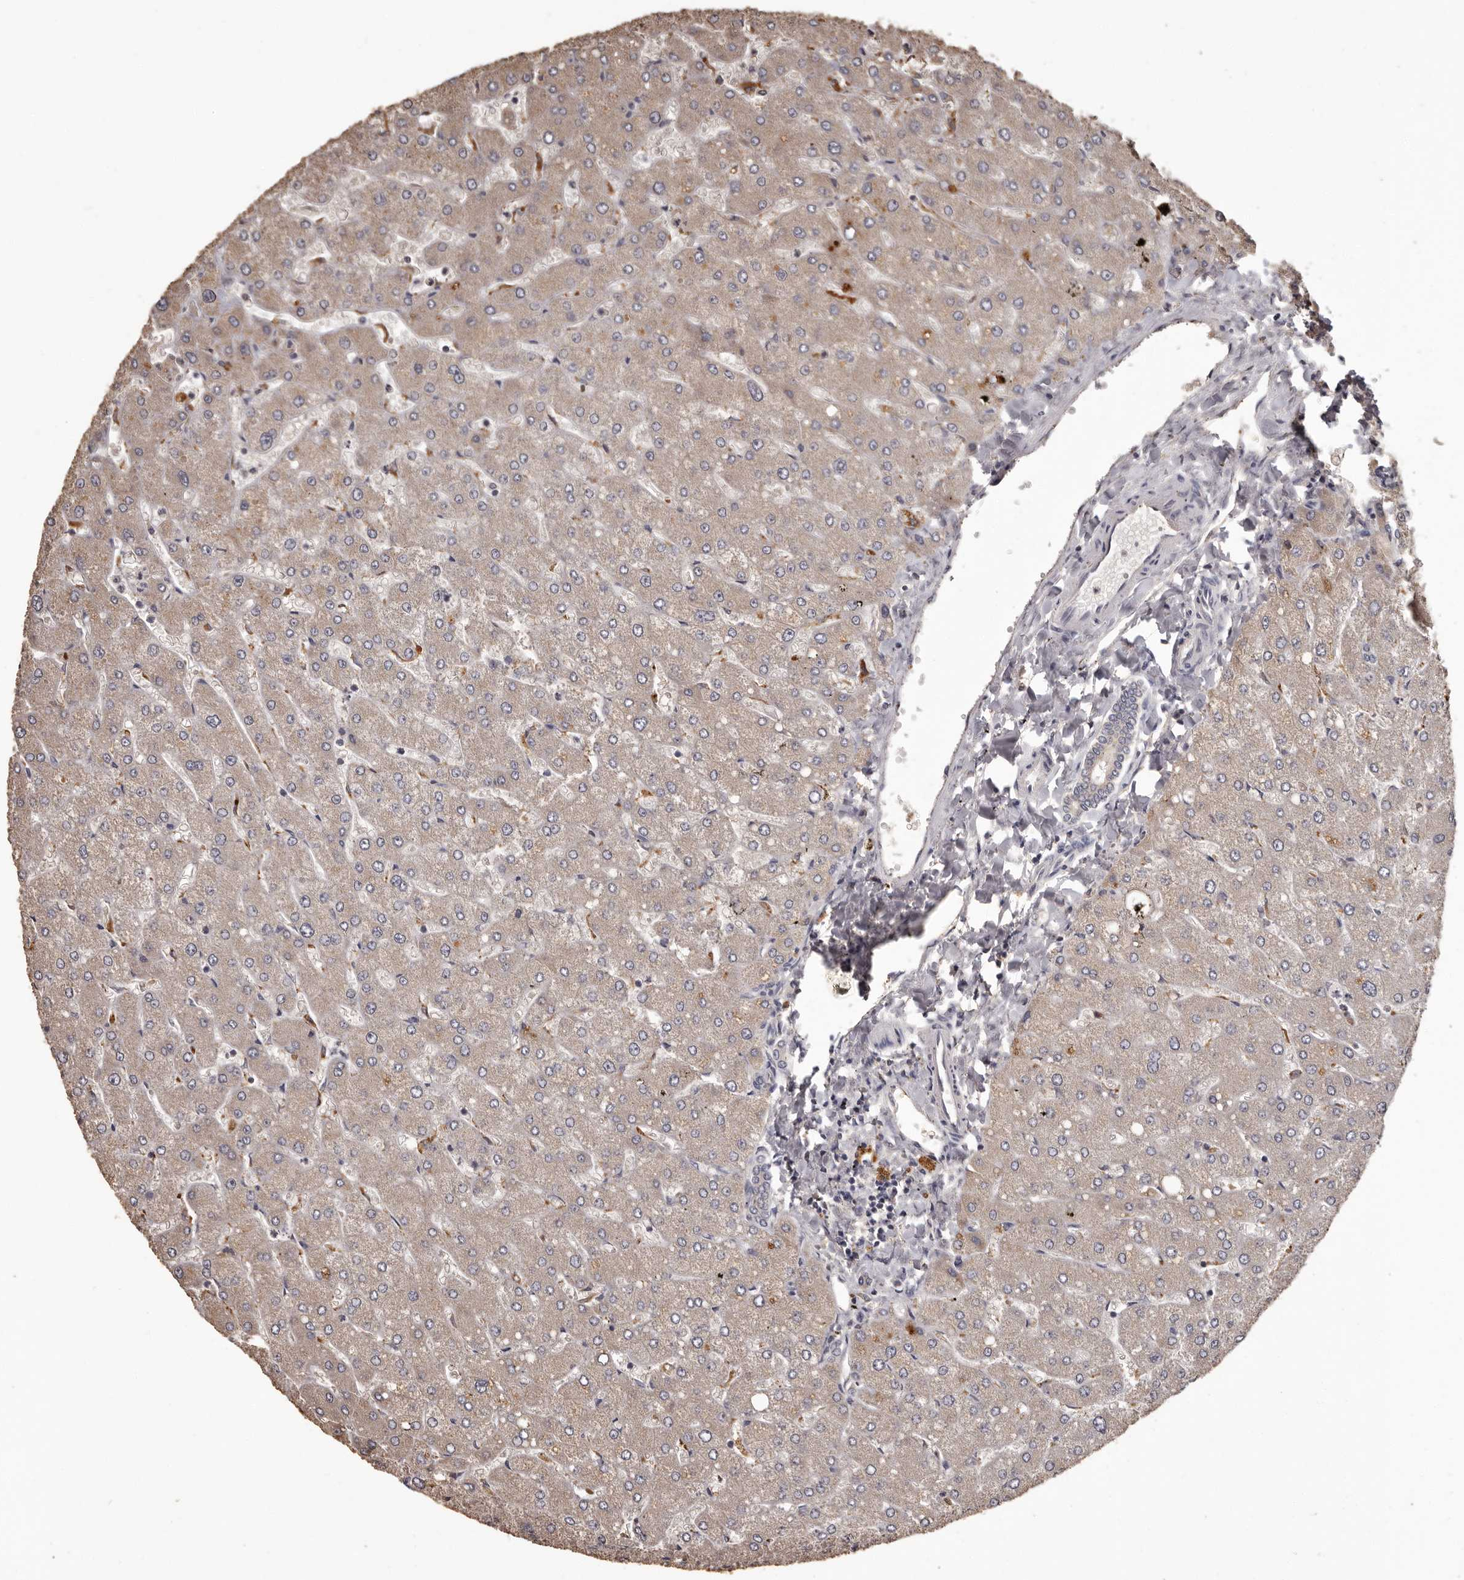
{"staining": {"intensity": "weak", "quantity": "25%-75%", "location": "cytoplasmic/membranous"}, "tissue": "liver", "cell_type": "Cholangiocytes", "image_type": "normal", "snomed": [{"axis": "morphology", "description": "Normal tissue, NOS"}, {"axis": "topography", "description": "Liver"}], "caption": "Weak cytoplasmic/membranous staining for a protein is present in about 25%-75% of cholangiocytes of benign liver using immunohistochemistry.", "gene": "MGAT5", "patient": {"sex": "male", "age": 55}}